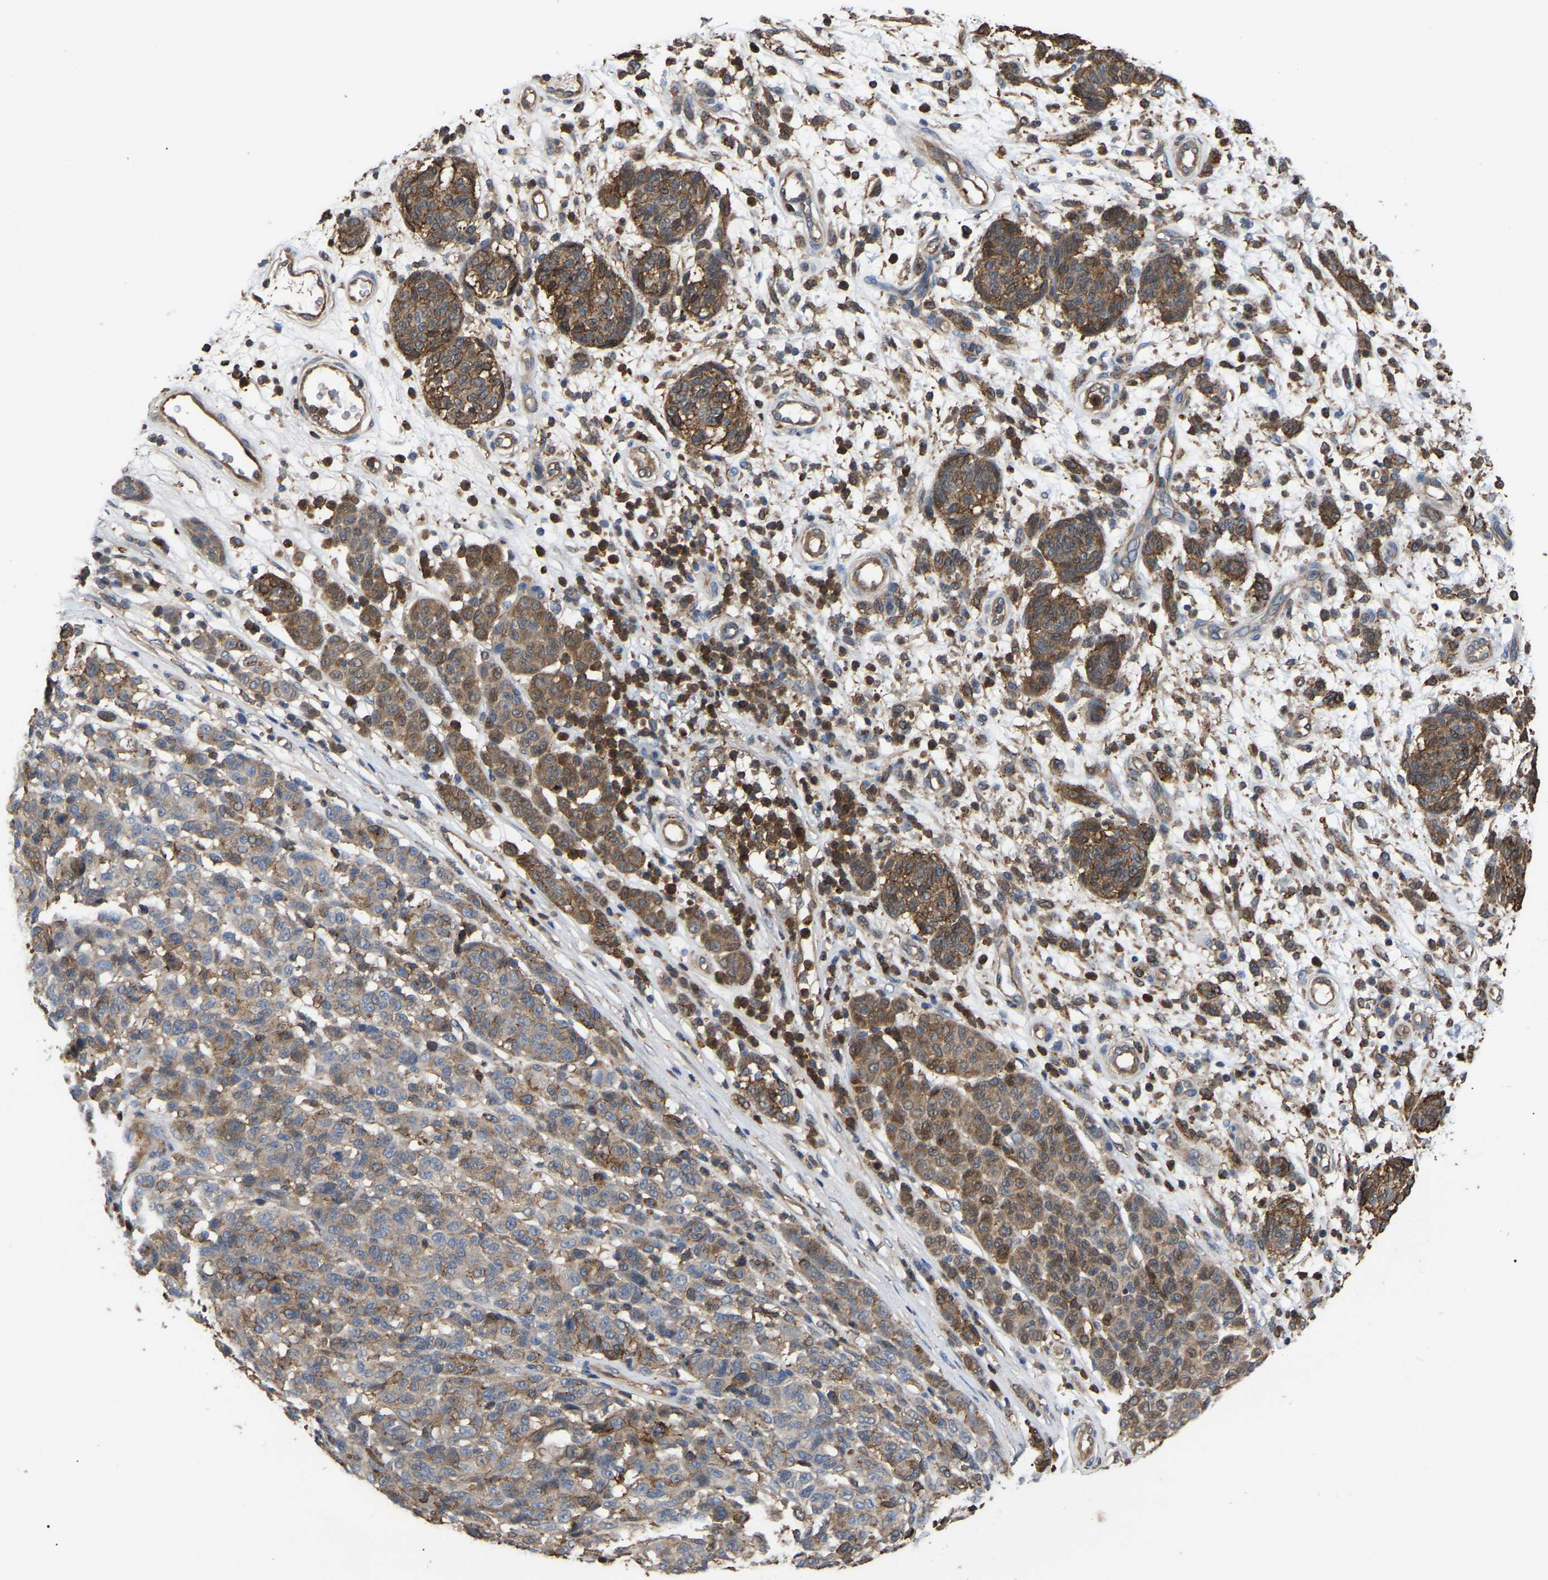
{"staining": {"intensity": "moderate", "quantity": "25%-75%", "location": "cytoplasmic/membranous"}, "tissue": "melanoma", "cell_type": "Tumor cells", "image_type": "cancer", "snomed": [{"axis": "morphology", "description": "Malignant melanoma, NOS"}, {"axis": "topography", "description": "Skin"}], "caption": "IHC of human melanoma shows medium levels of moderate cytoplasmic/membranous positivity in about 25%-75% of tumor cells.", "gene": "CIT", "patient": {"sex": "male", "age": 59}}